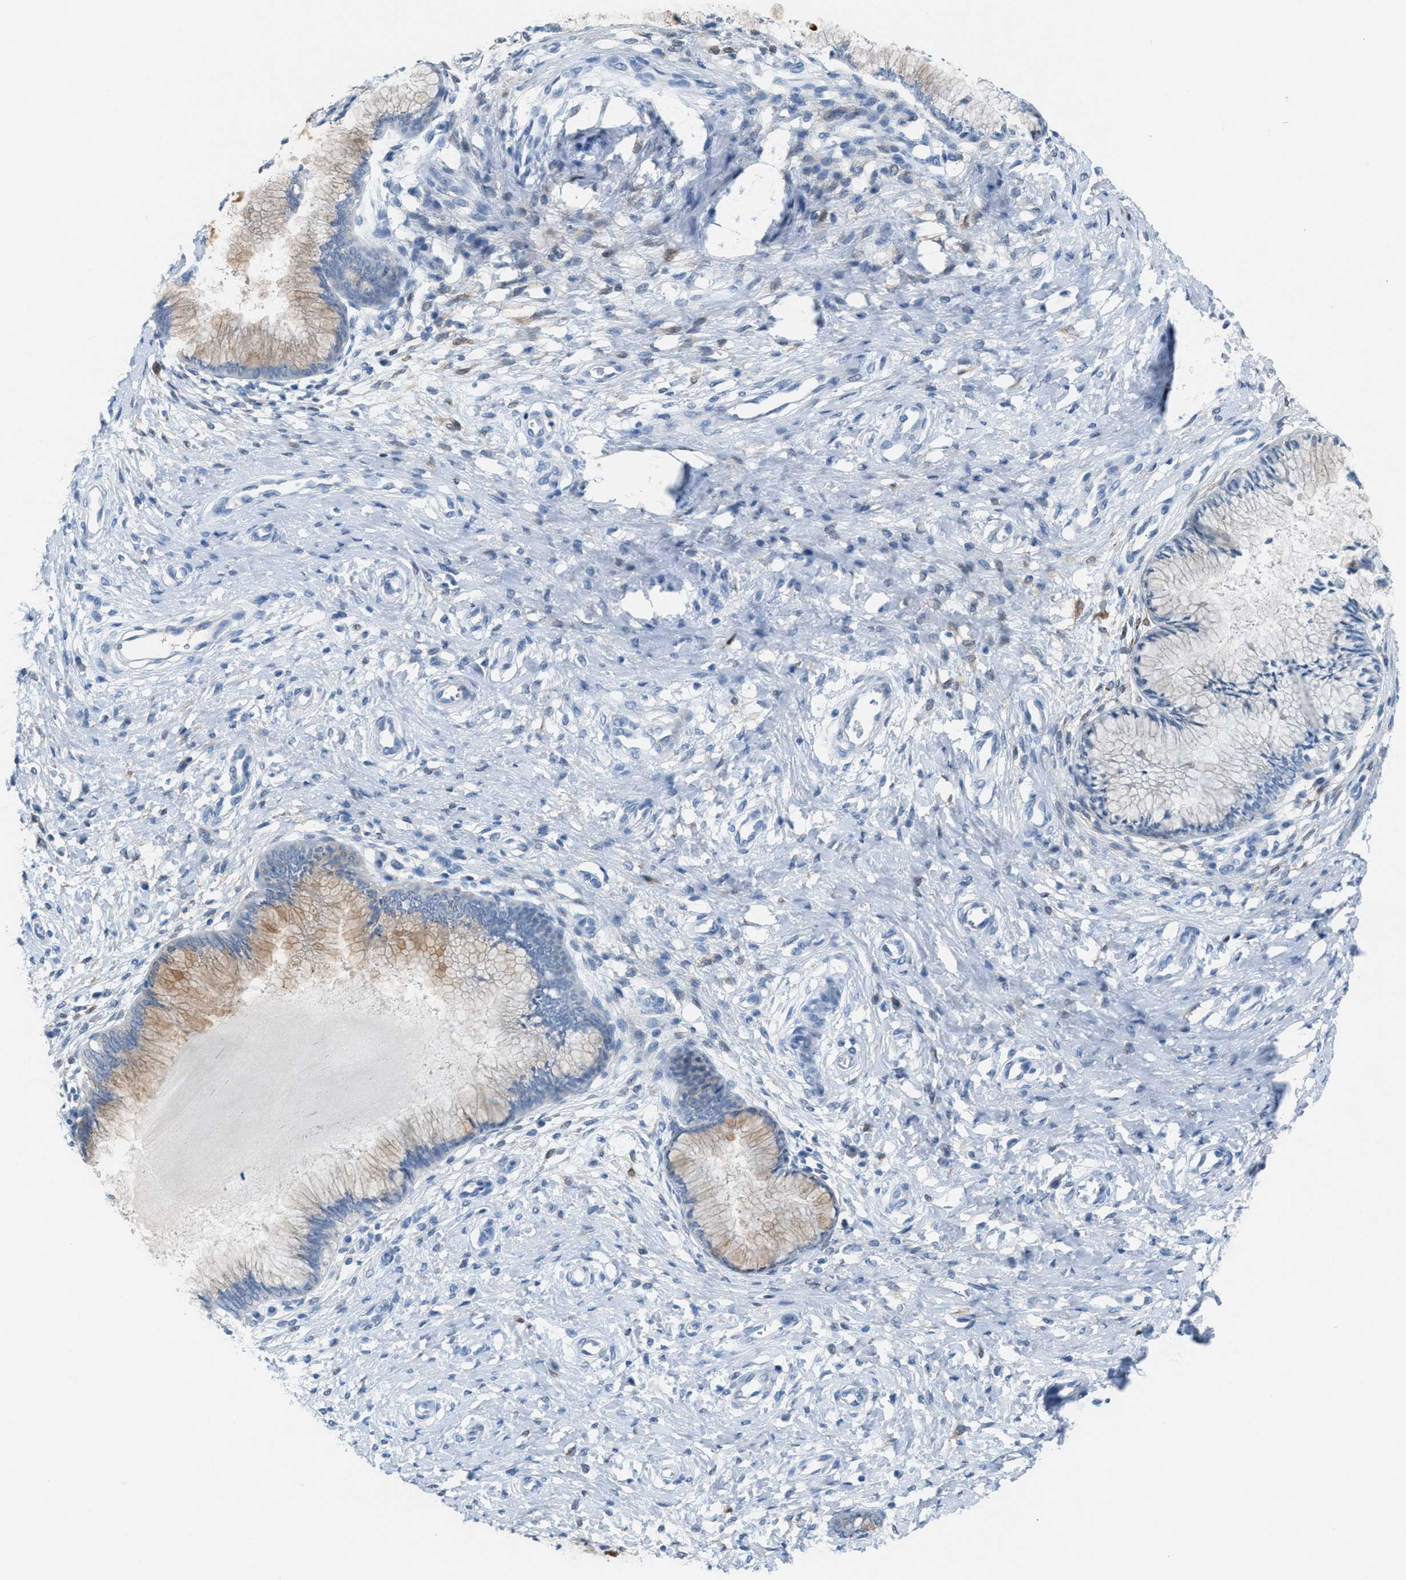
{"staining": {"intensity": "weak", "quantity": "<25%", "location": "cytoplasmic/membranous"}, "tissue": "cervix", "cell_type": "Glandular cells", "image_type": "normal", "snomed": [{"axis": "morphology", "description": "Normal tissue, NOS"}, {"axis": "topography", "description": "Cervix"}], "caption": "Immunohistochemistry of benign human cervix exhibits no staining in glandular cells. (DAB immunohistochemistry (IHC) visualized using brightfield microscopy, high magnification).", "gene": "ASPA", "patient": {"sex": "female", "age": 55}}